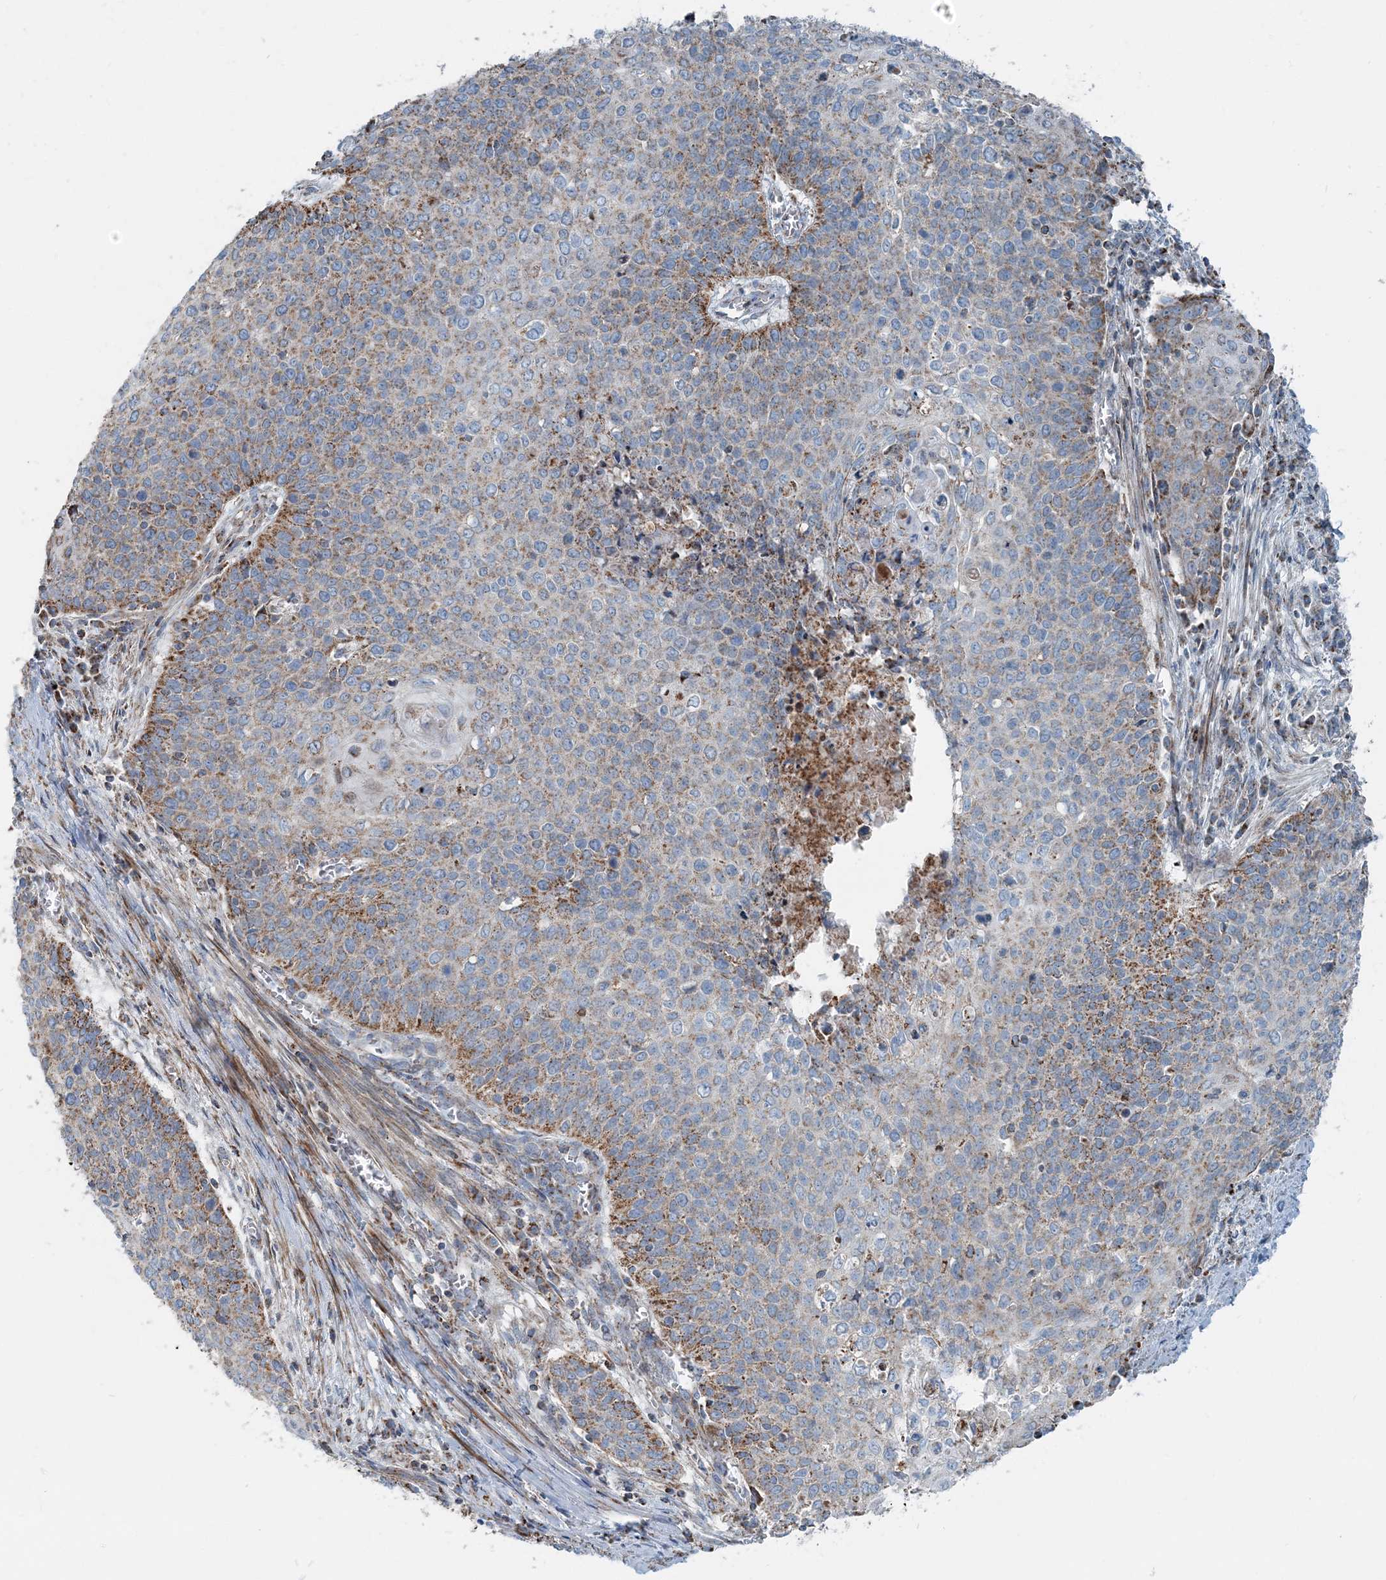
{"staining": {"intensity": "moderate", "quantity": "<25%", "location": "cytoplasmic/membranous"}, "tissue": "cervical cancer", "cell_type": "Tumor cells", "image_type": "cancer", "snomed": [{"axis": "morphology", "description": "Squamous cell carcinoma, NOS"}, {"axis": "topography", "description": "Cervix"}], "caption": "IHC of cervical squamous cell carcinoma demonstrates low levels of moderate cytoplasmic/membranous positivity in approximately <25% of tumor cells.", "gene": "INTU", "patient": {"sex": "female", "age": 39}}